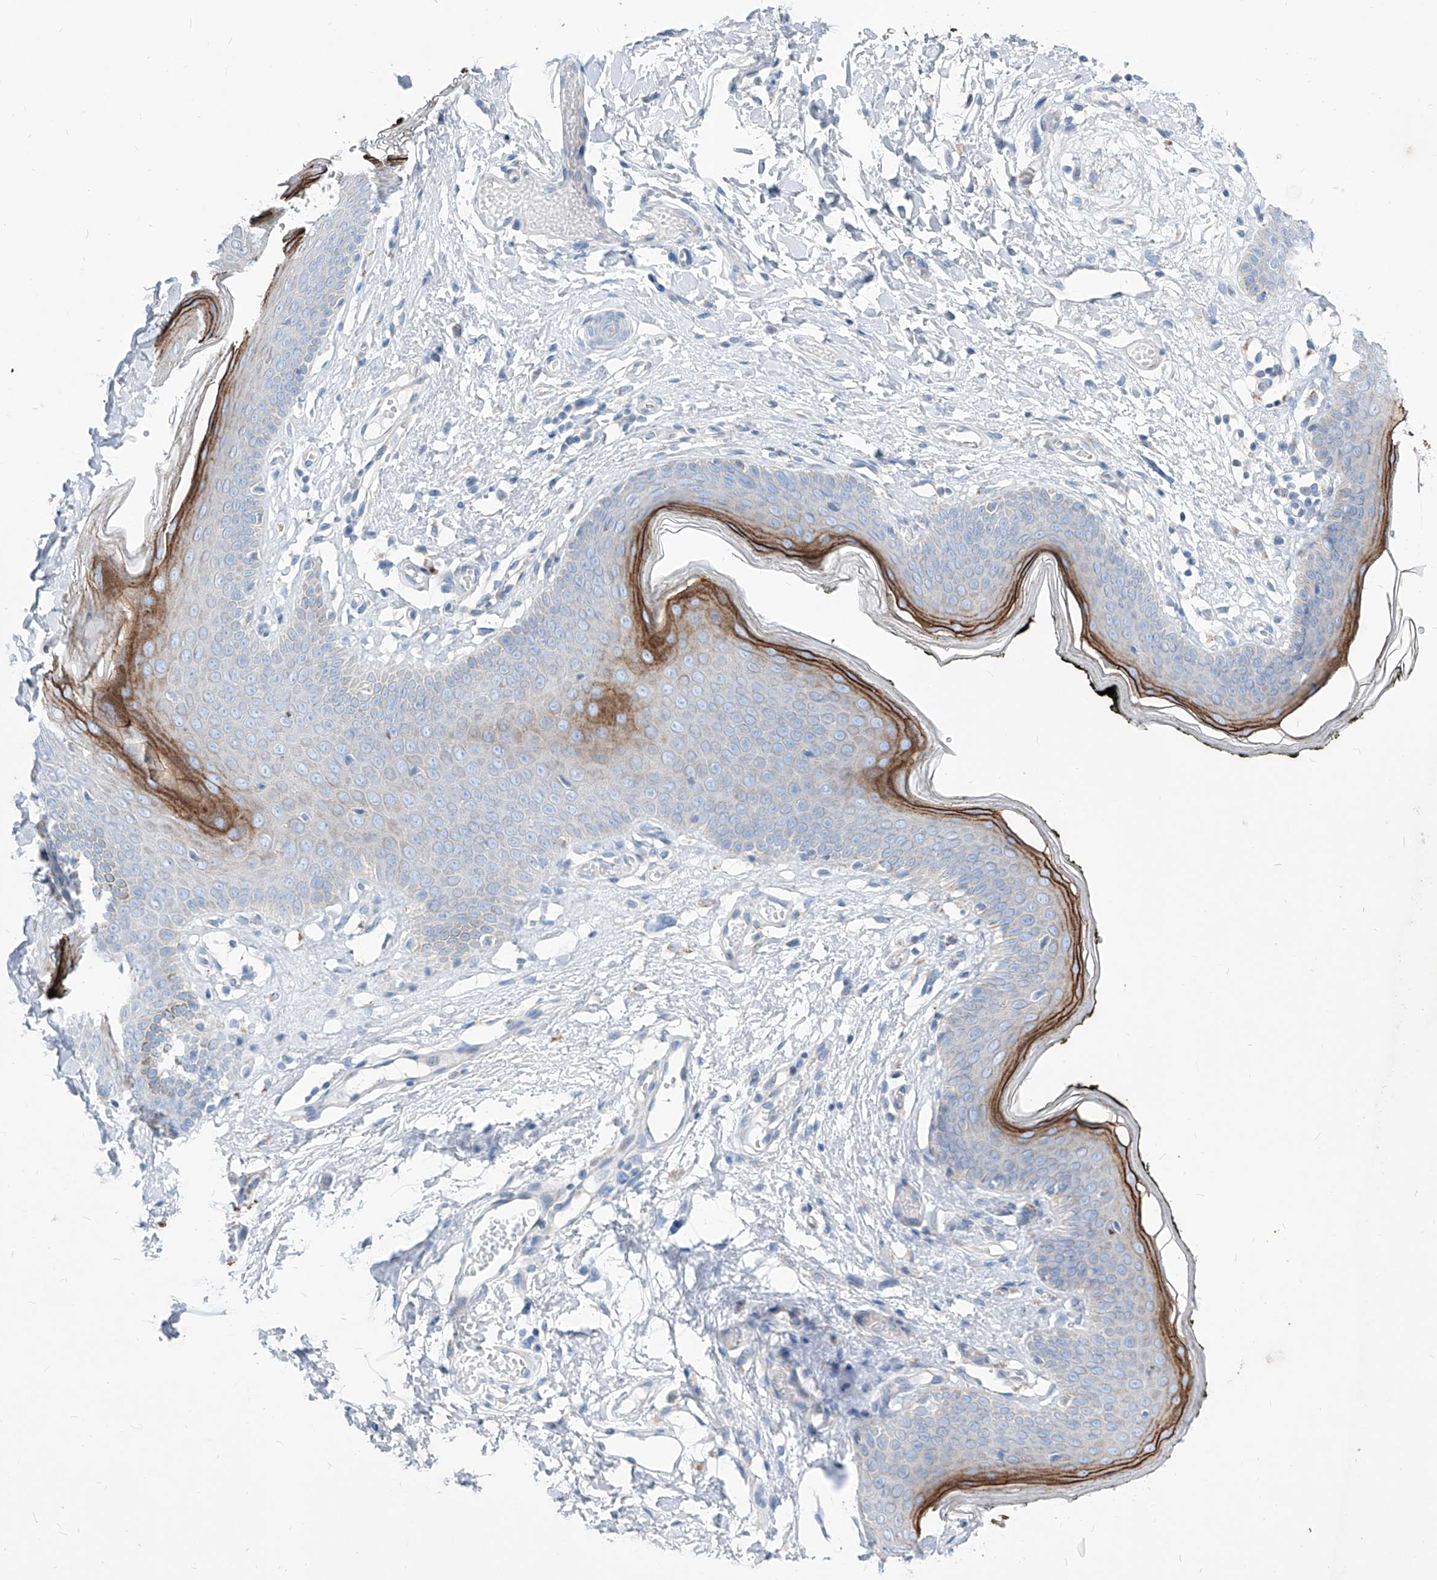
{"staining": {"intensity": "strong", "quantity": "<25%", "location": "cytoplasmic/membranous"}, "tissue": "skin", "cell_type": "Epidermal cells", "image_type": "normal", "snomed": [{"axis": "morphology", "description": "Normal tissue, NOS"}, {"axis": "morphology", "description": "Inflammation, NOS"}, {"axis": "topography", "description": "Vulva"}], "caption": "This photomicrograph exhibits immunohistochemistry staining of normal skin, with medium strong cytoplasmic/membranous staining in approximately <25% of epidermal cells.", "gene": "AGPS", "patient": {"sex": "female", "age": 84}}